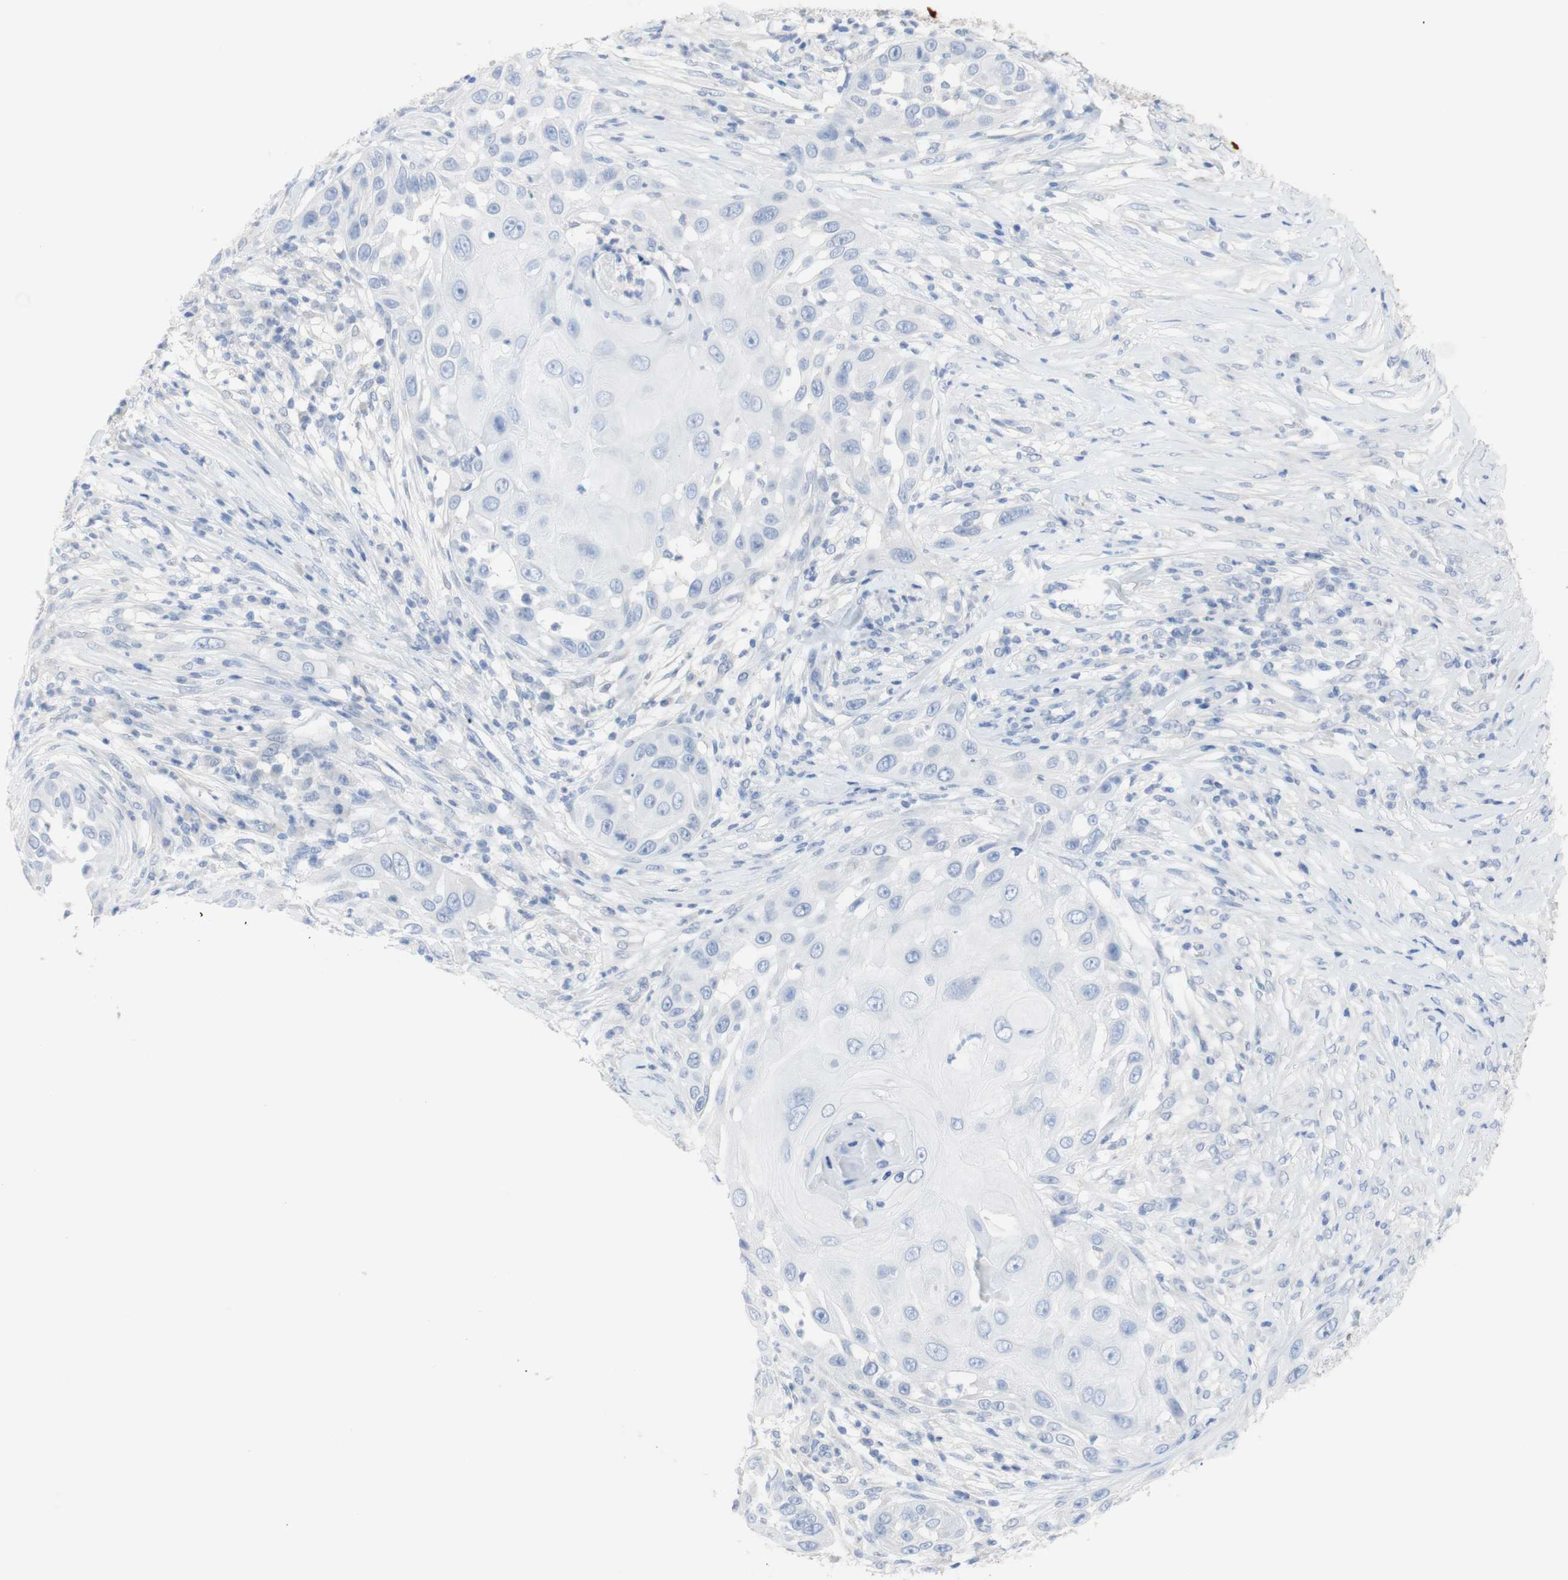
{"staining": {"intensity": "negative", "quantity": "none", "location": "none"}, "tissue": "skin cancer", "cell_type": "Tumor cells", "image_type": "cancer", "snomed": [{"axis": "morphology", "description": "Squamous cell carcinoma, NOS"}, {"axis": "topography", "description": "Skin"}], "caption": "High power microscopy photomicrograph of an immunohistochemistry histopathology image of skin cancer, revealing no significant staining in tumor cells. (DAB IHC, high magnification).", "gene": "SELENBP1", "patient": {"sex": "female", "age": 44}}